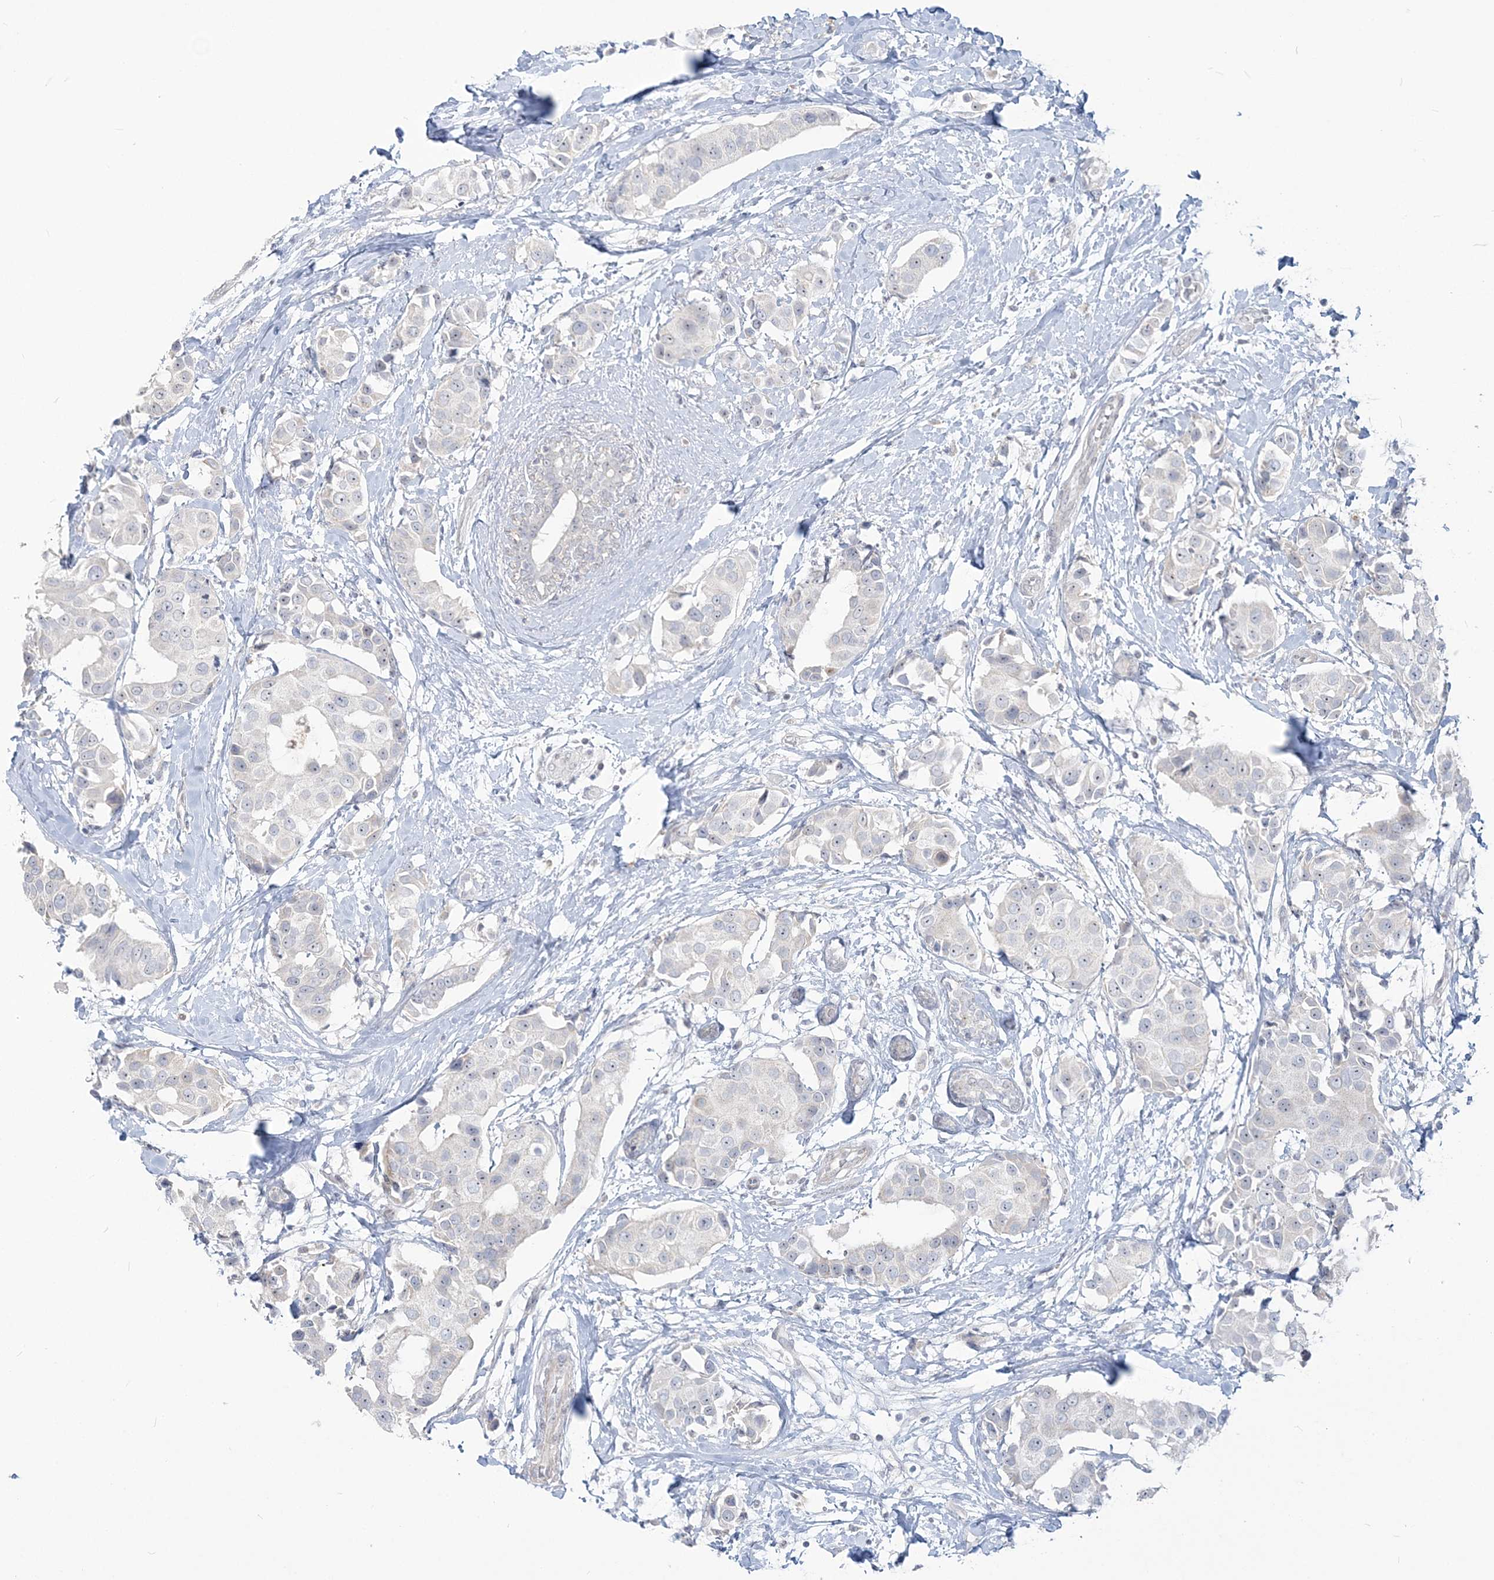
{"staining": {"intensity": "negative", "quantity": "none", "location": "none"}, "tissue": "breast cancer", "cell_type": "Tumor cells", "image_type": "cancer", "snomed": [{"axis": "morphology", "description": "Normal tissue, NOS"}, {"axis": "morphology", "description": "Duct carcinoma"}, {"axis": "topography", "description": "Breast"}], "caption": "Breast cancer (infiltrating ductal carcinoma) stained for a protein using immunohistochemistry (IHC) reveals no positivity tumor cells.", "gene": "SDAD1", "patient": {"sex": "female", "age": 39}}